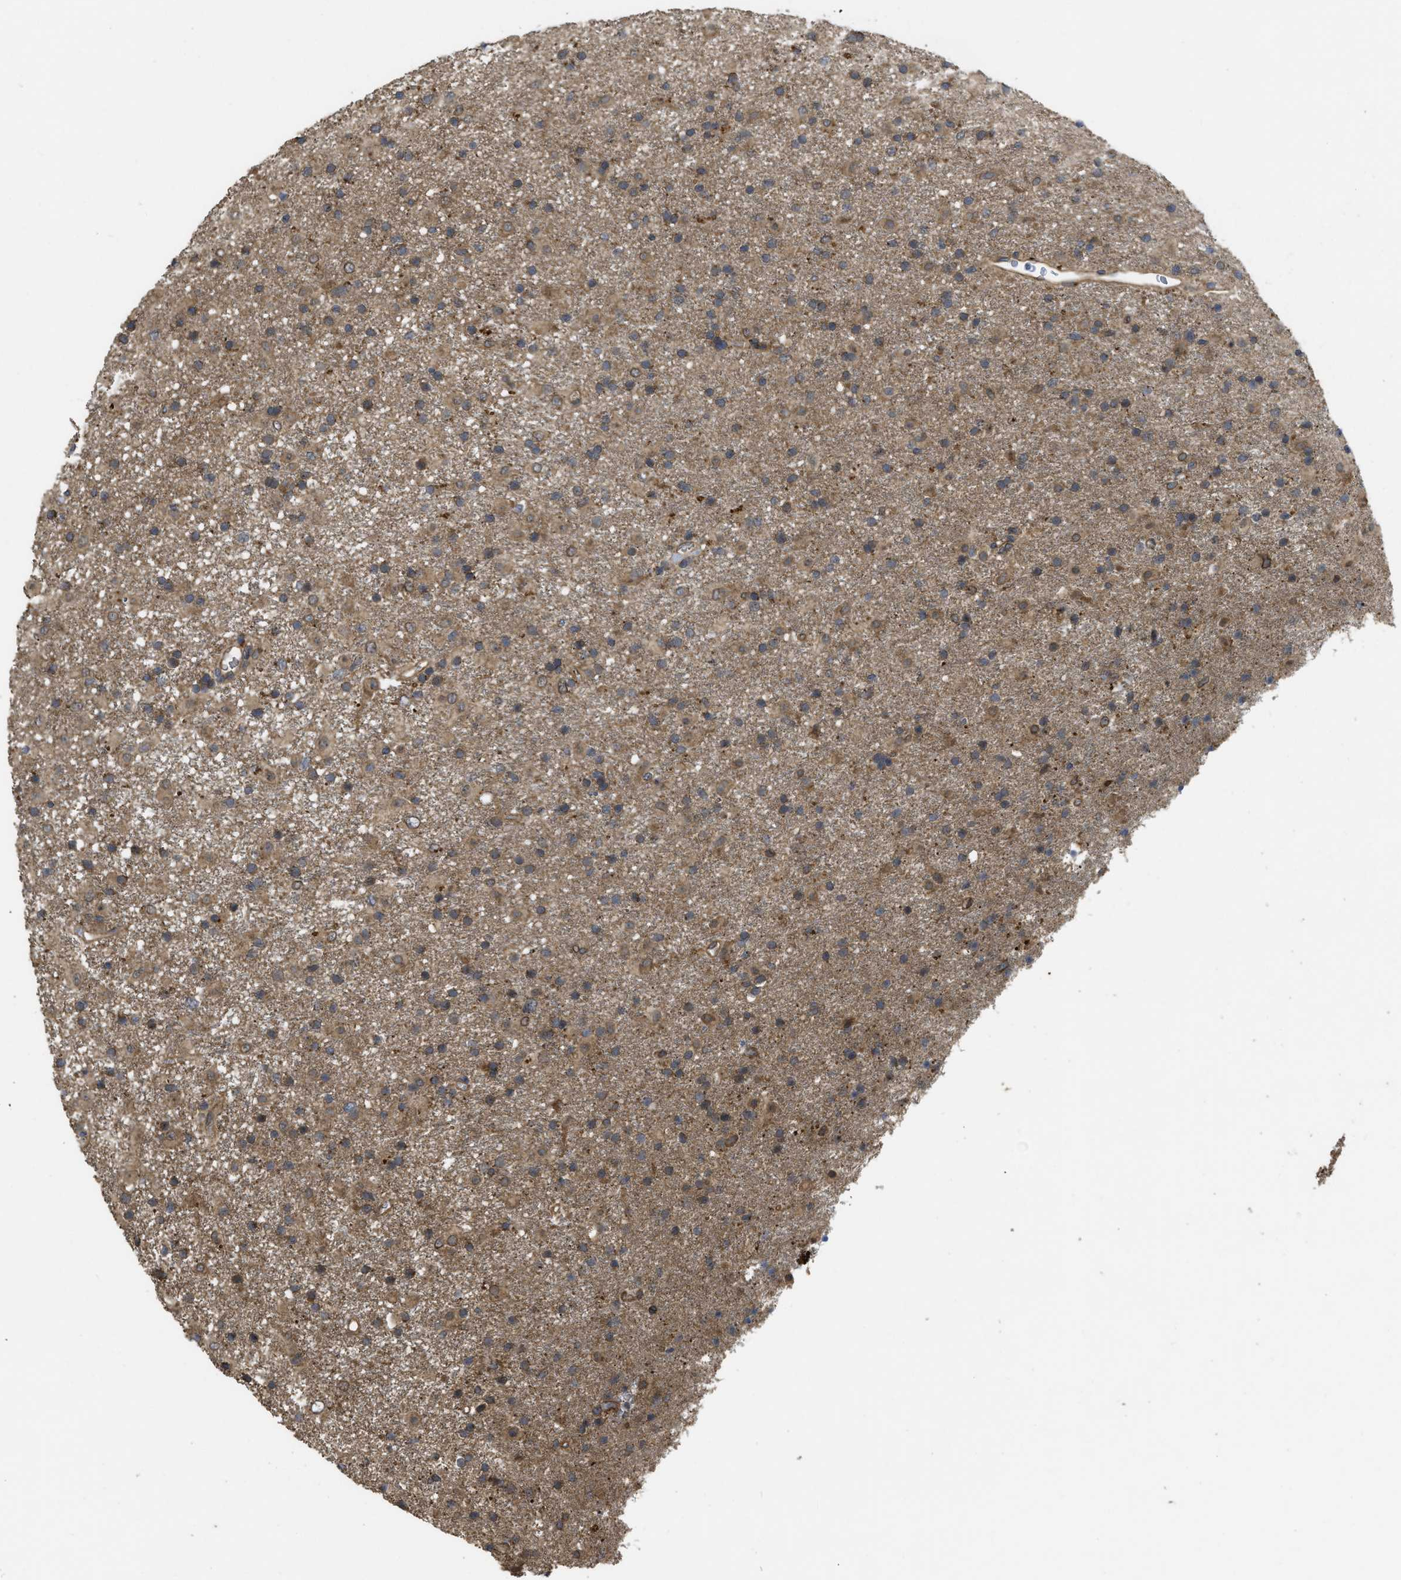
{"staining": {"intensity": "moderate", "quantity": "25%-75%", "location": "cytoplasmic/membranous"}, "tissue": "glioma", "cell_type": "Tumor cells", "image_type": "cancer", "snomed": [{"axis": "morphology", "description": "Glioma, malignant, Low grade"}, {"axis": "topography", "description": "Brain"}], "caption": "Glioma tissue demonstrates moderate cytoplasmic/membranous positivity in approximately 25%-75% of tumor cells, visualized by immunohistochemistry.", "gene": "FZD6", "patient": {"sex": "male", "age": 65}}